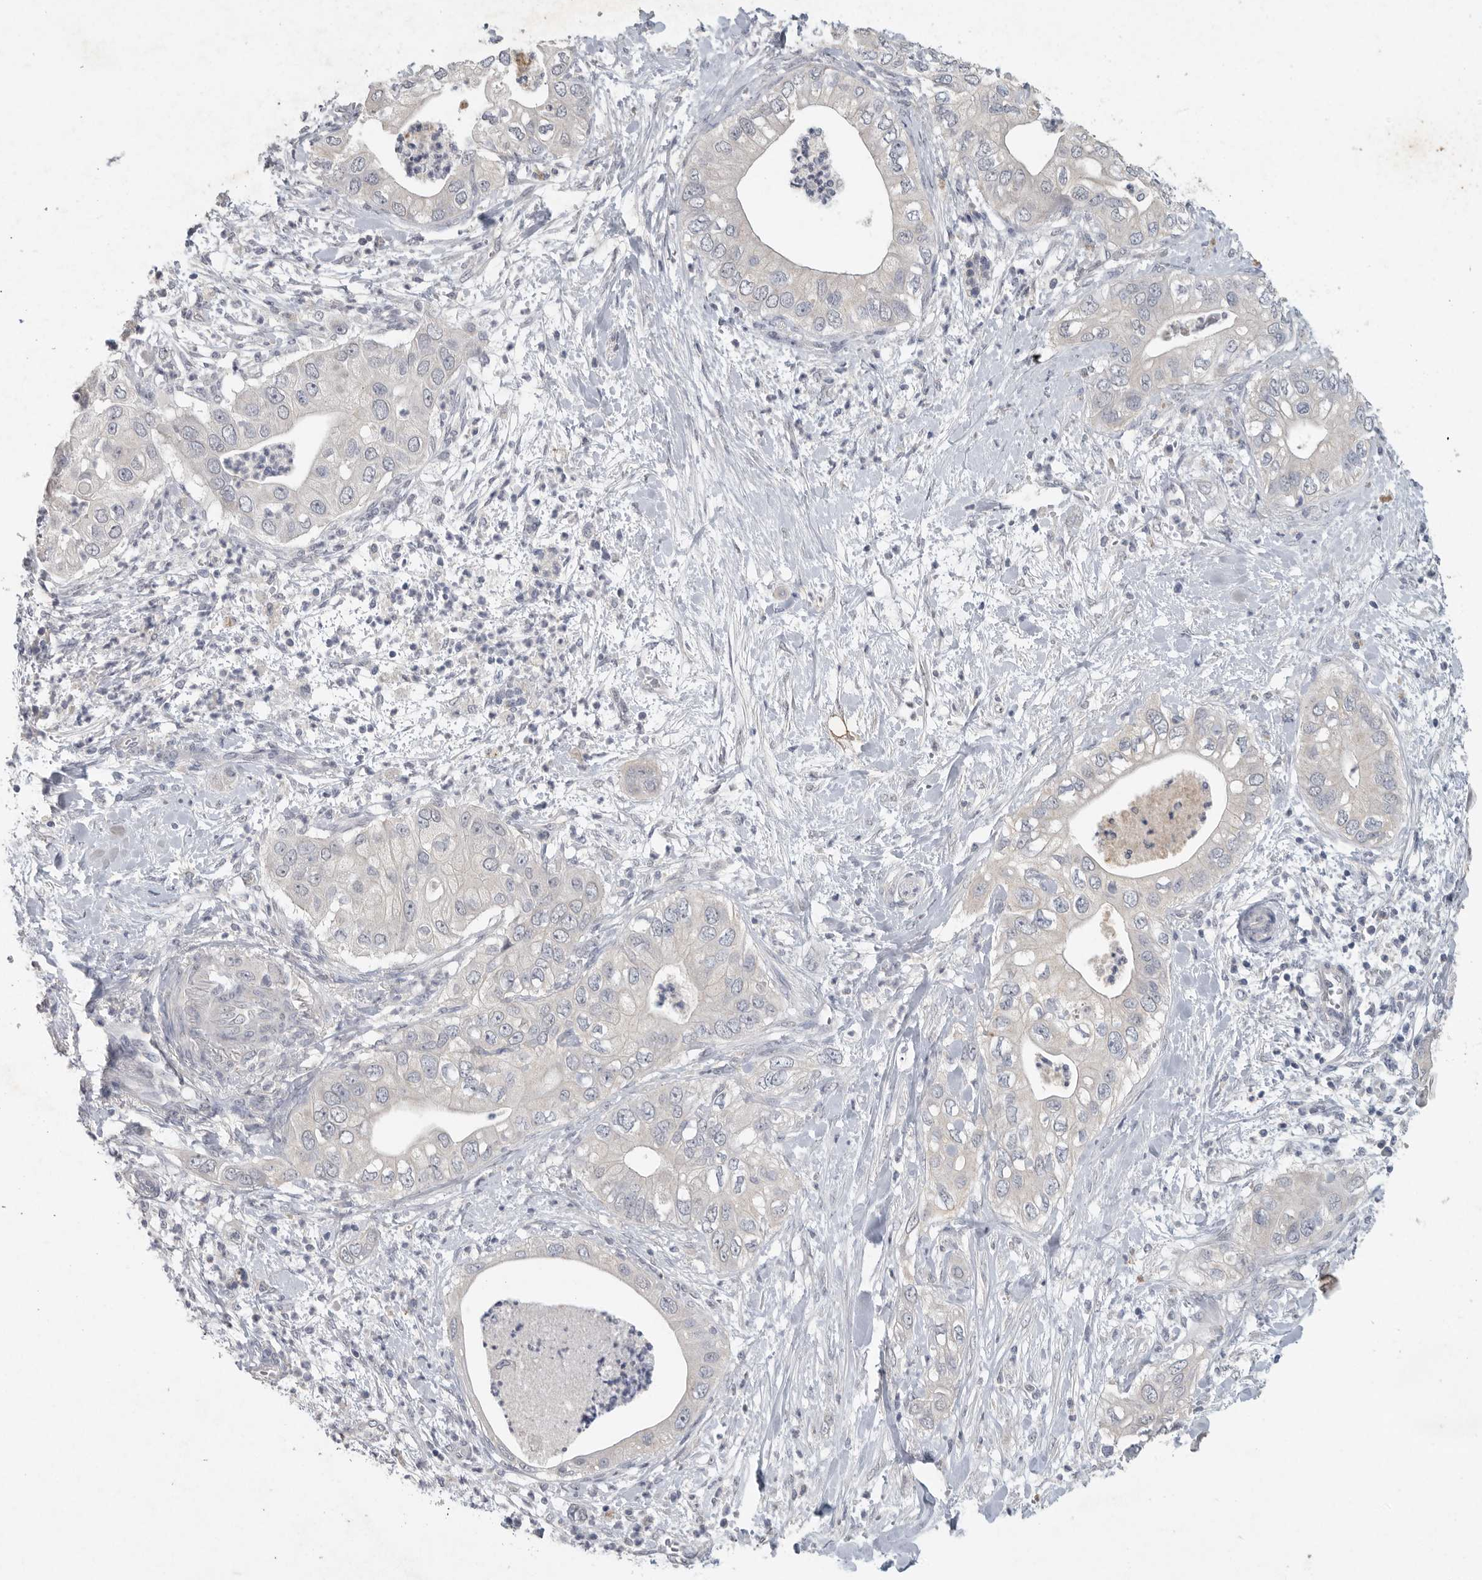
{"staining": {"intensity": "negative", "quantity": "none", "location": "none"}, "tissue": "pancreatic cancer", "cell_type": "Tumor cells", "image_type": "cancer", "snomed": [{"axis": "morphology", "description": "Adenocarcinoma, NOS"}, {"axis": "topography", "description": "Pancreas"}], "caption": "Tumor cells are negative for brown protein staining in pancreatic cancer.", "gene": "REG4", "patient": {"sex": "female", "age": 78}}